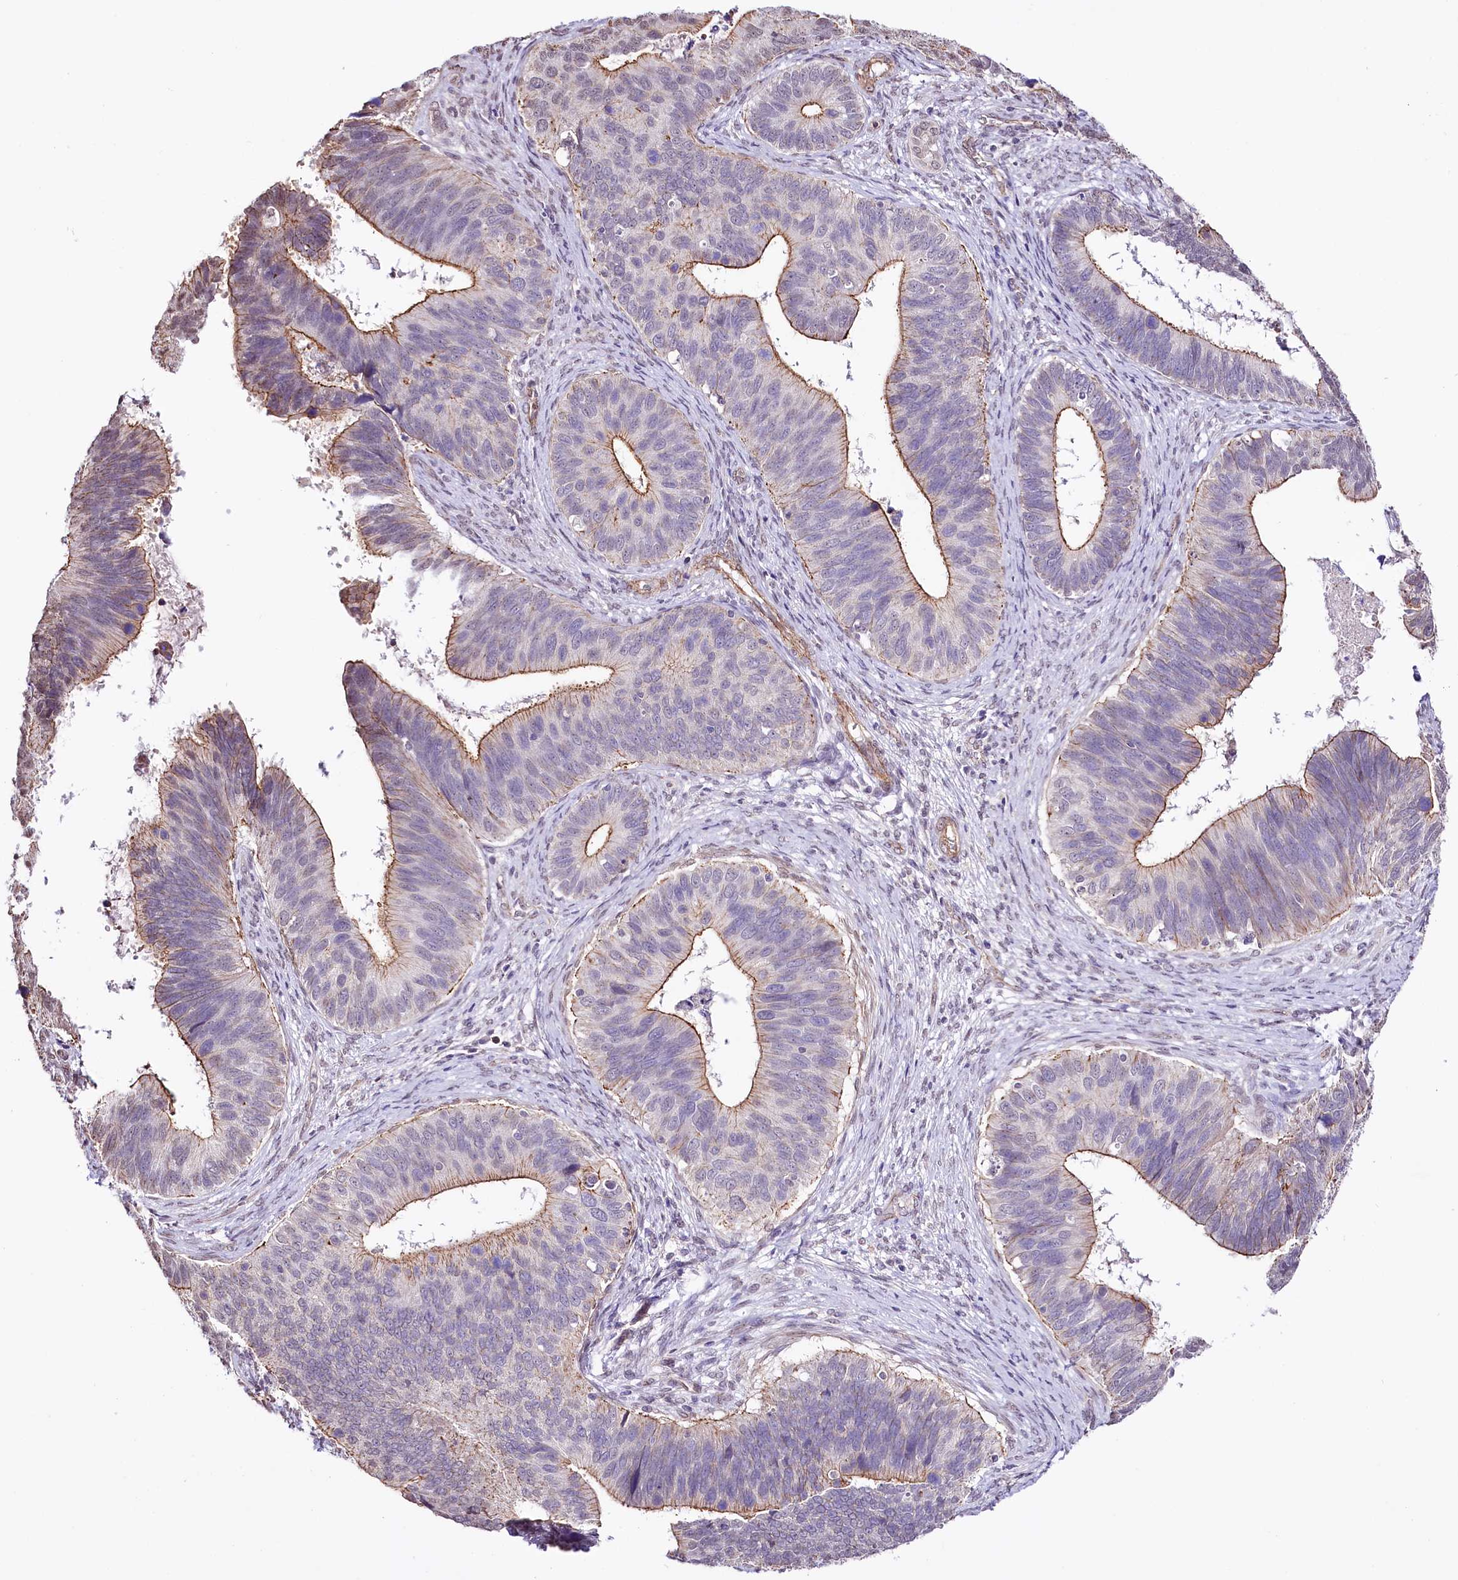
{"staining": {"intensity": "moderate", "quantity": "25%-75%", "location": "cytoplasmic/membranous"}, "tissue": "cervical cancer", "cell_type": "Tumor cells", "image_type": "cancer", "snomed": [{"axis": "morphology", "description": "Adenocarcinoma, NOS"}, {"axis": "topography", "description": "Cervix"}], "caption": "Human cervical cancer stained with a protein marker exhibits moderate staining in tumor cells.", "gene": "ST7", "patient": {"sex": "female", "age": 42}}